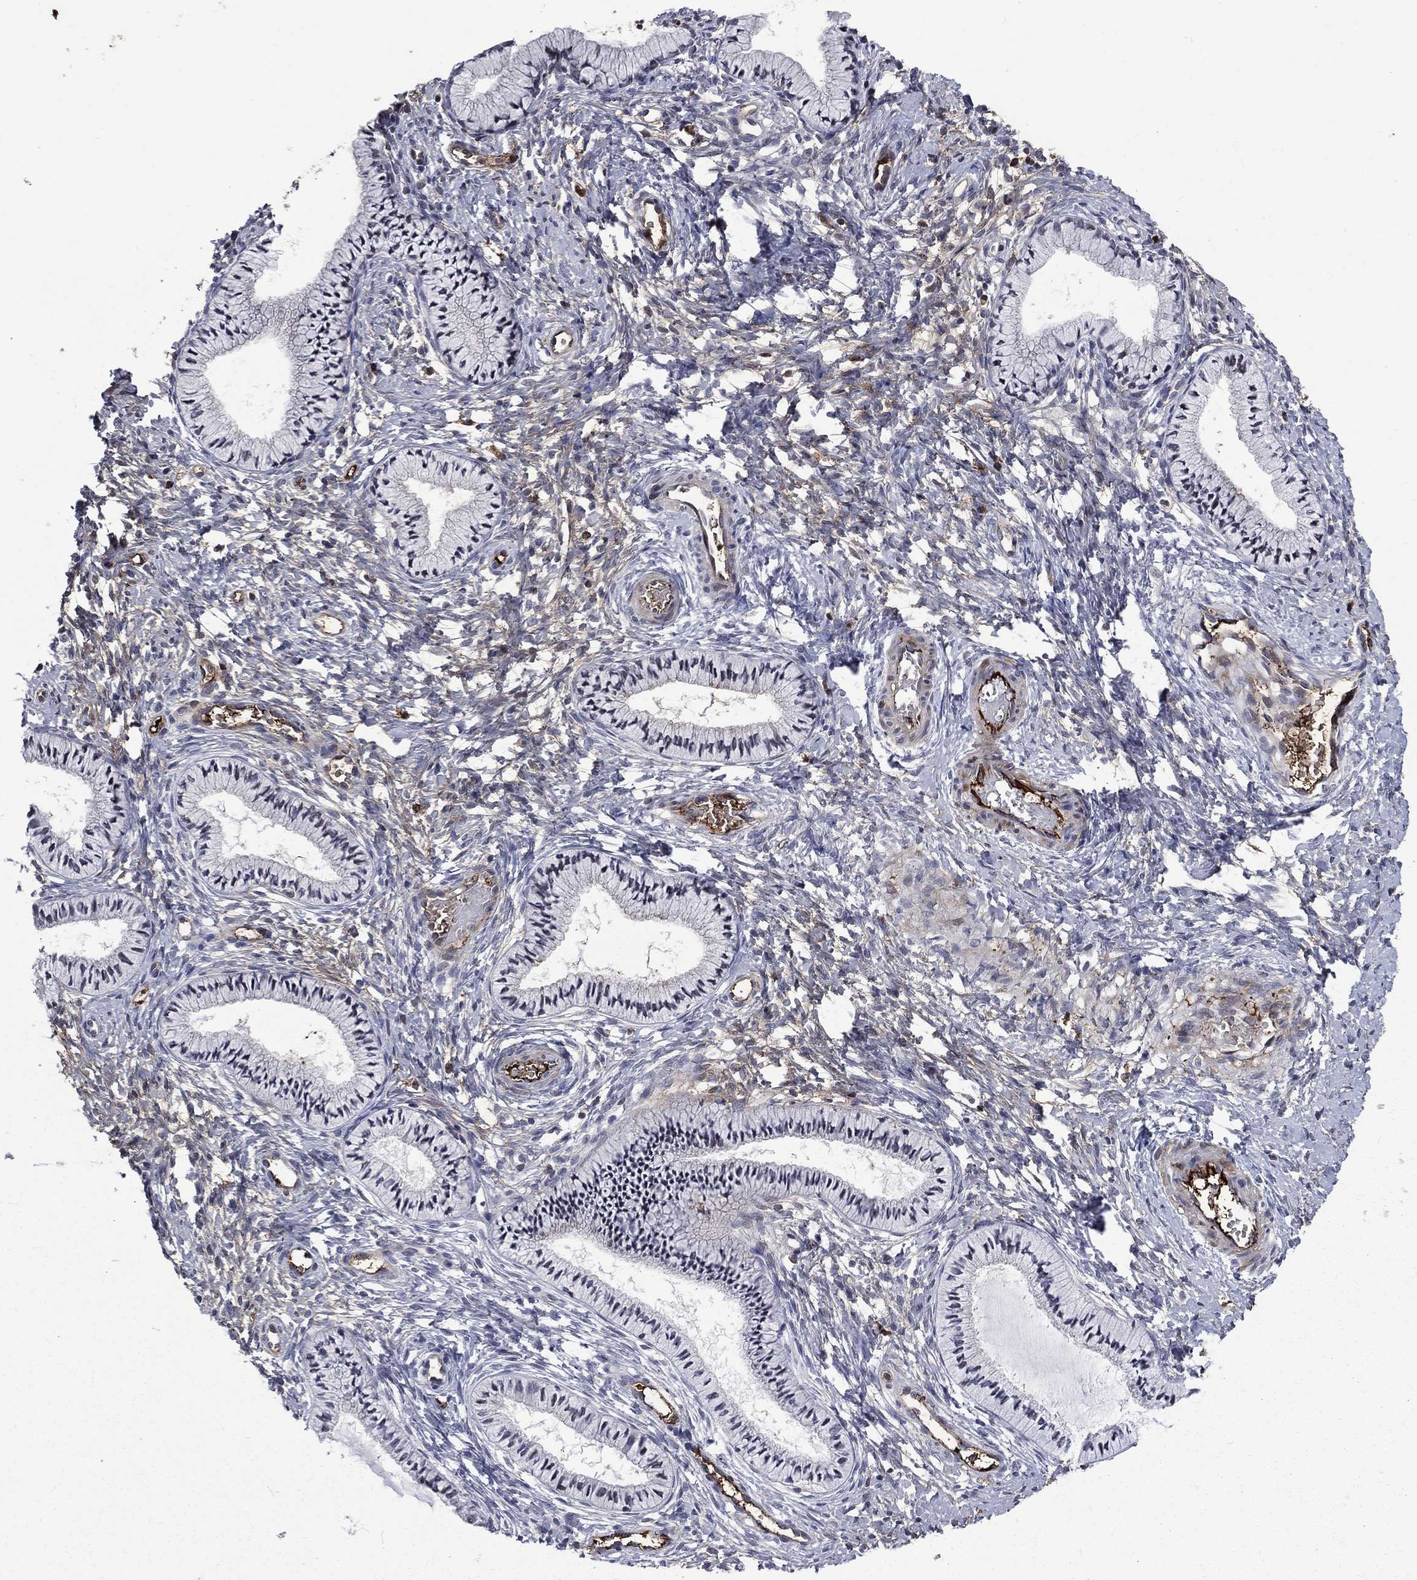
{"staining": {"intensity": "negative", "quantity": "none", "location": "none"}, "tissue": "cervix", "cell_type": "Glandular cells", "image_type": "normal", "snomed": [{"axis": "morphology", "description": "Normal tissue, NOS"}, {"axis": "topography", "description": "Cervix"}], "caption": "IHC of normal cervix reveals no positivity in glandular cells.", "gene": "FGG", "patient": {"sex": "female", "age": 39}}